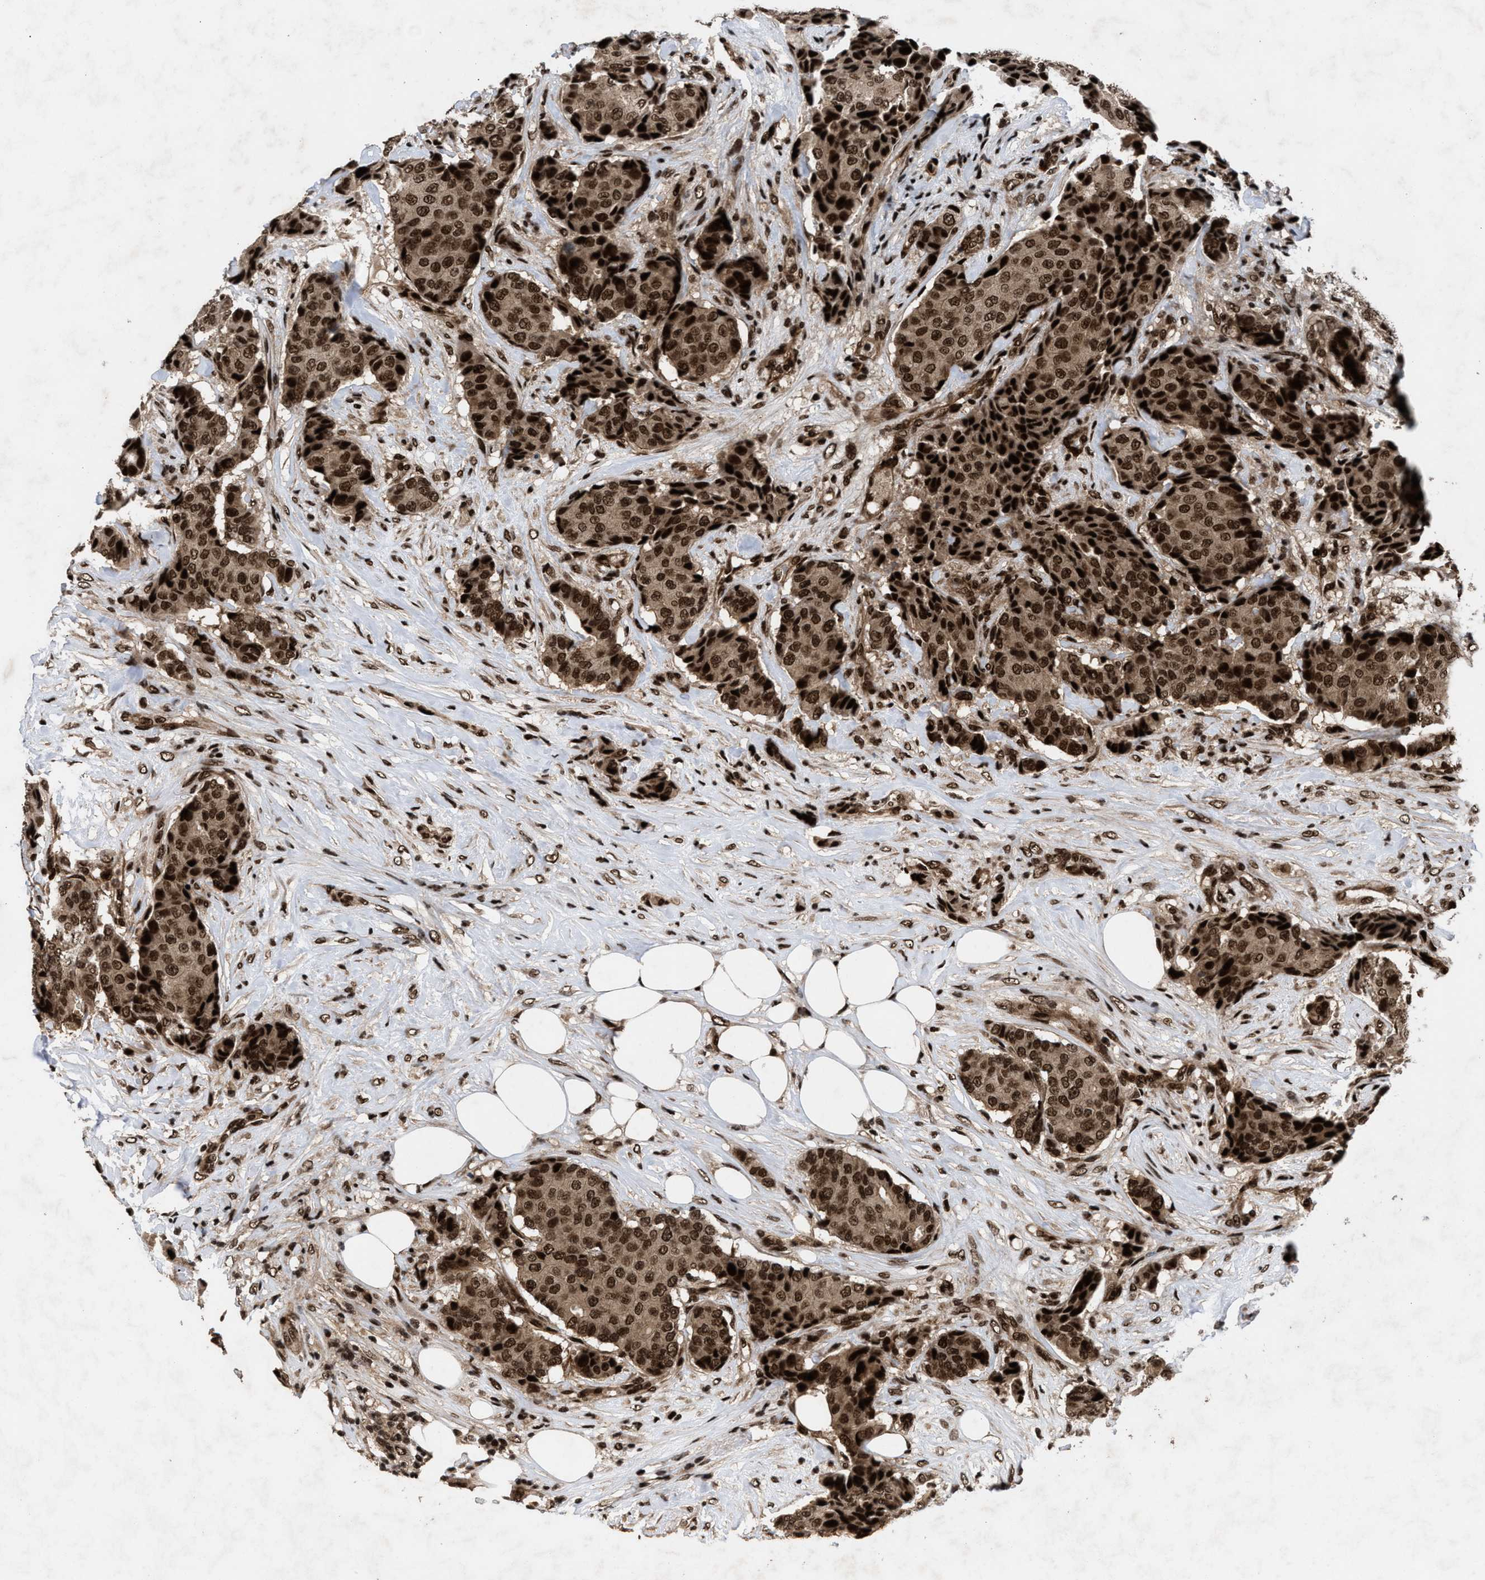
{"staining": {"intensity": "strong", "quantity": ">75%", "location": "cytoplasmic/membranous,nuclear"}, "tissue": "breast cancer", "cell_type": "Tumor cells", "image_type": "cancer", "snomed": [{"axis": "morphology", "description": "Duct carcinoma"}, {"axis": "topography", "description": "Breast"}], "caption": "Immunohistochemical staining of intraductal carcinoma (breast) reveals high levels of strong cytoplasmic/membranous and nuclear protein positivity in approximately >75% of tumor cells.", "gene": "WIZ", "patient": {"sex": "female", "age": 75}}